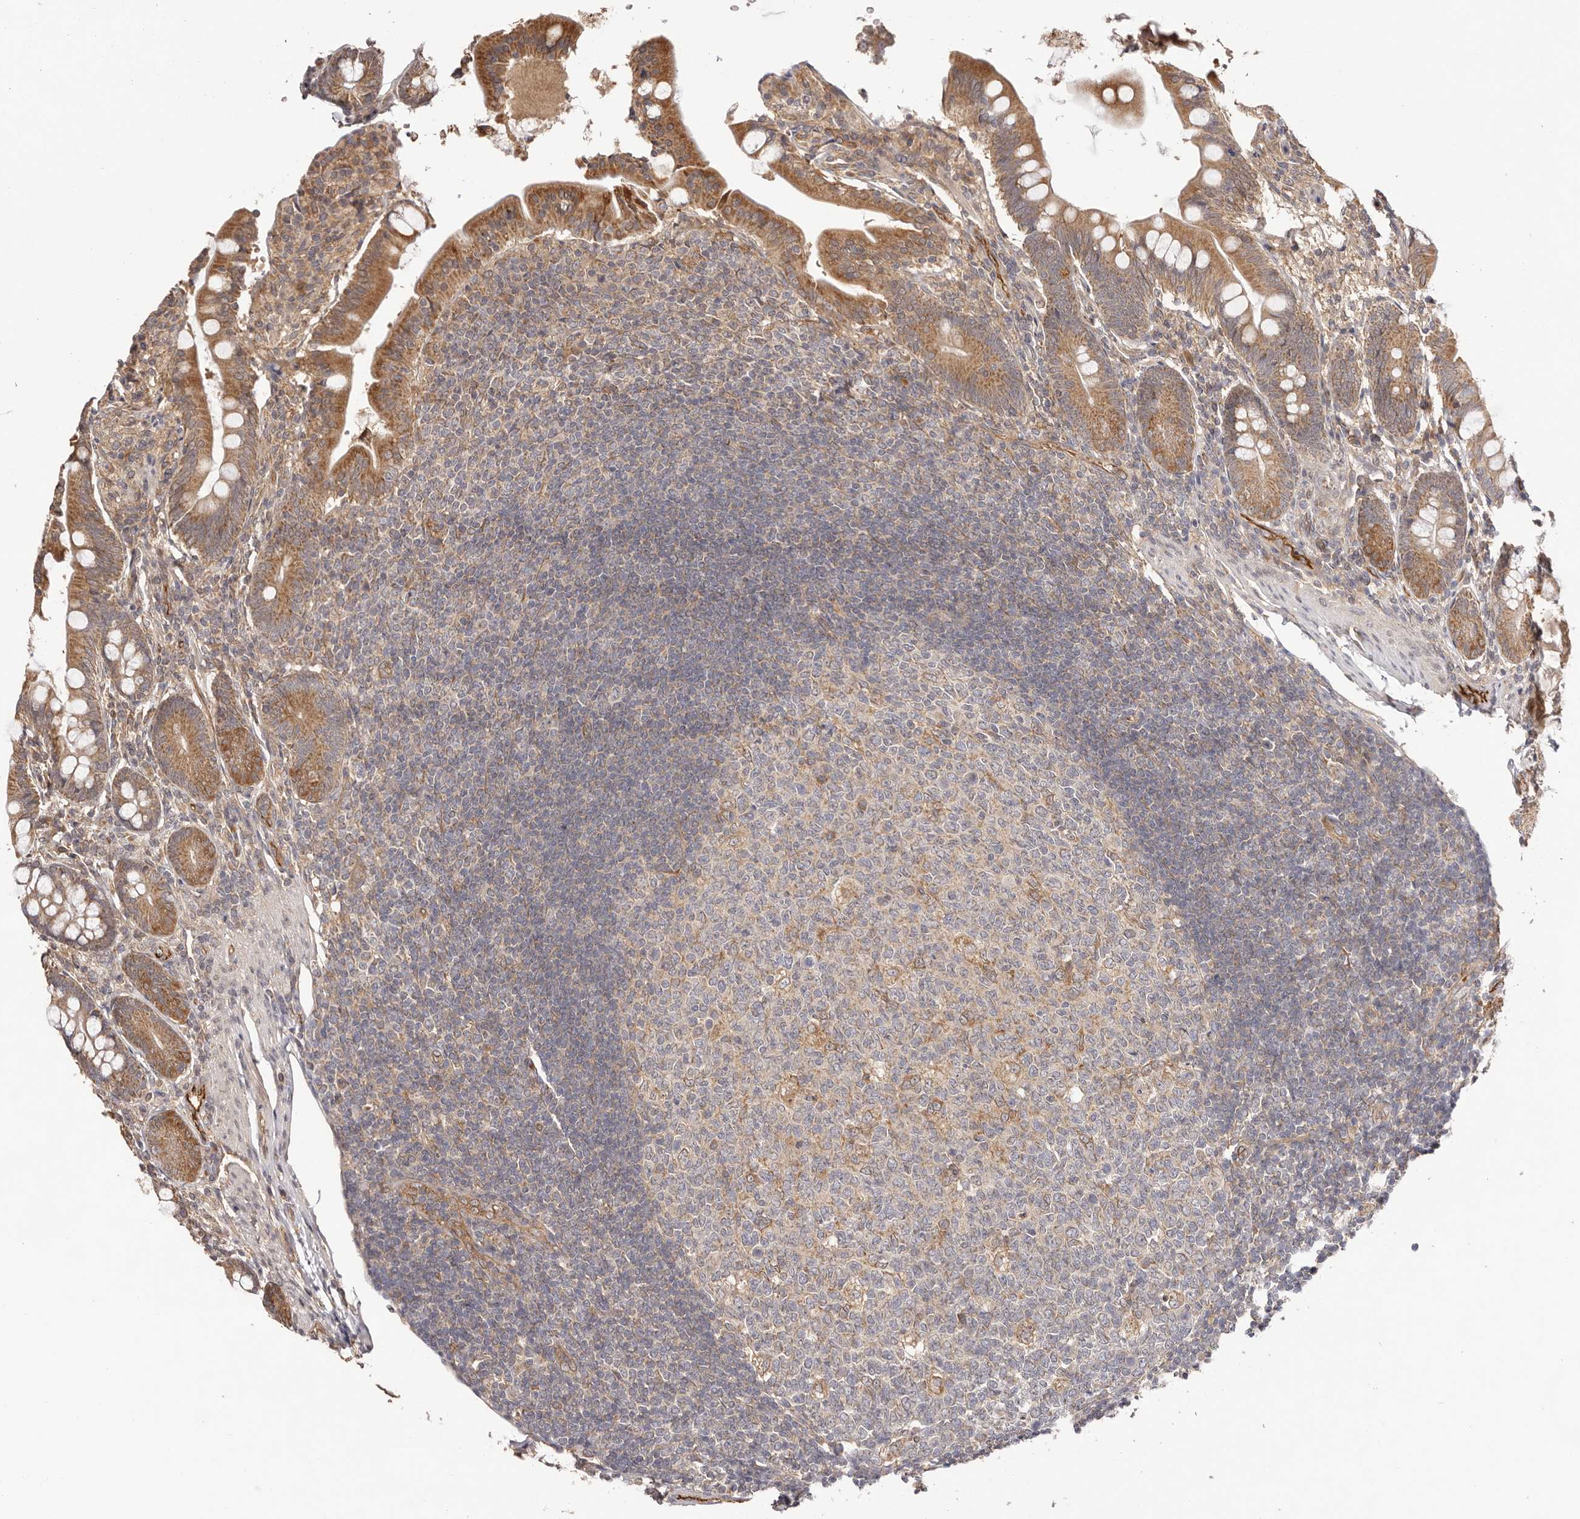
{"staining": {"intensity": "moderate", "quantity": ">75%", "location": "cytoplasmic/membranous"}, "tissue": "small intestine", "cell_type": "Glandular cells", "image_type": "normal", "snomed": [{"axis": "morphology", "description": "Normal tissue, NOS"}, {"axis": "topography", "description": "Small intestine"}], "caption": "Protein staining demonstrates moderate cytoplasmic/membranous staining in approximately >75% of glandular cells in normal small intestine. Nuclei are stained in blue.", "gene": "UBR2", "patient": {"sex": "male", "age": 7}}